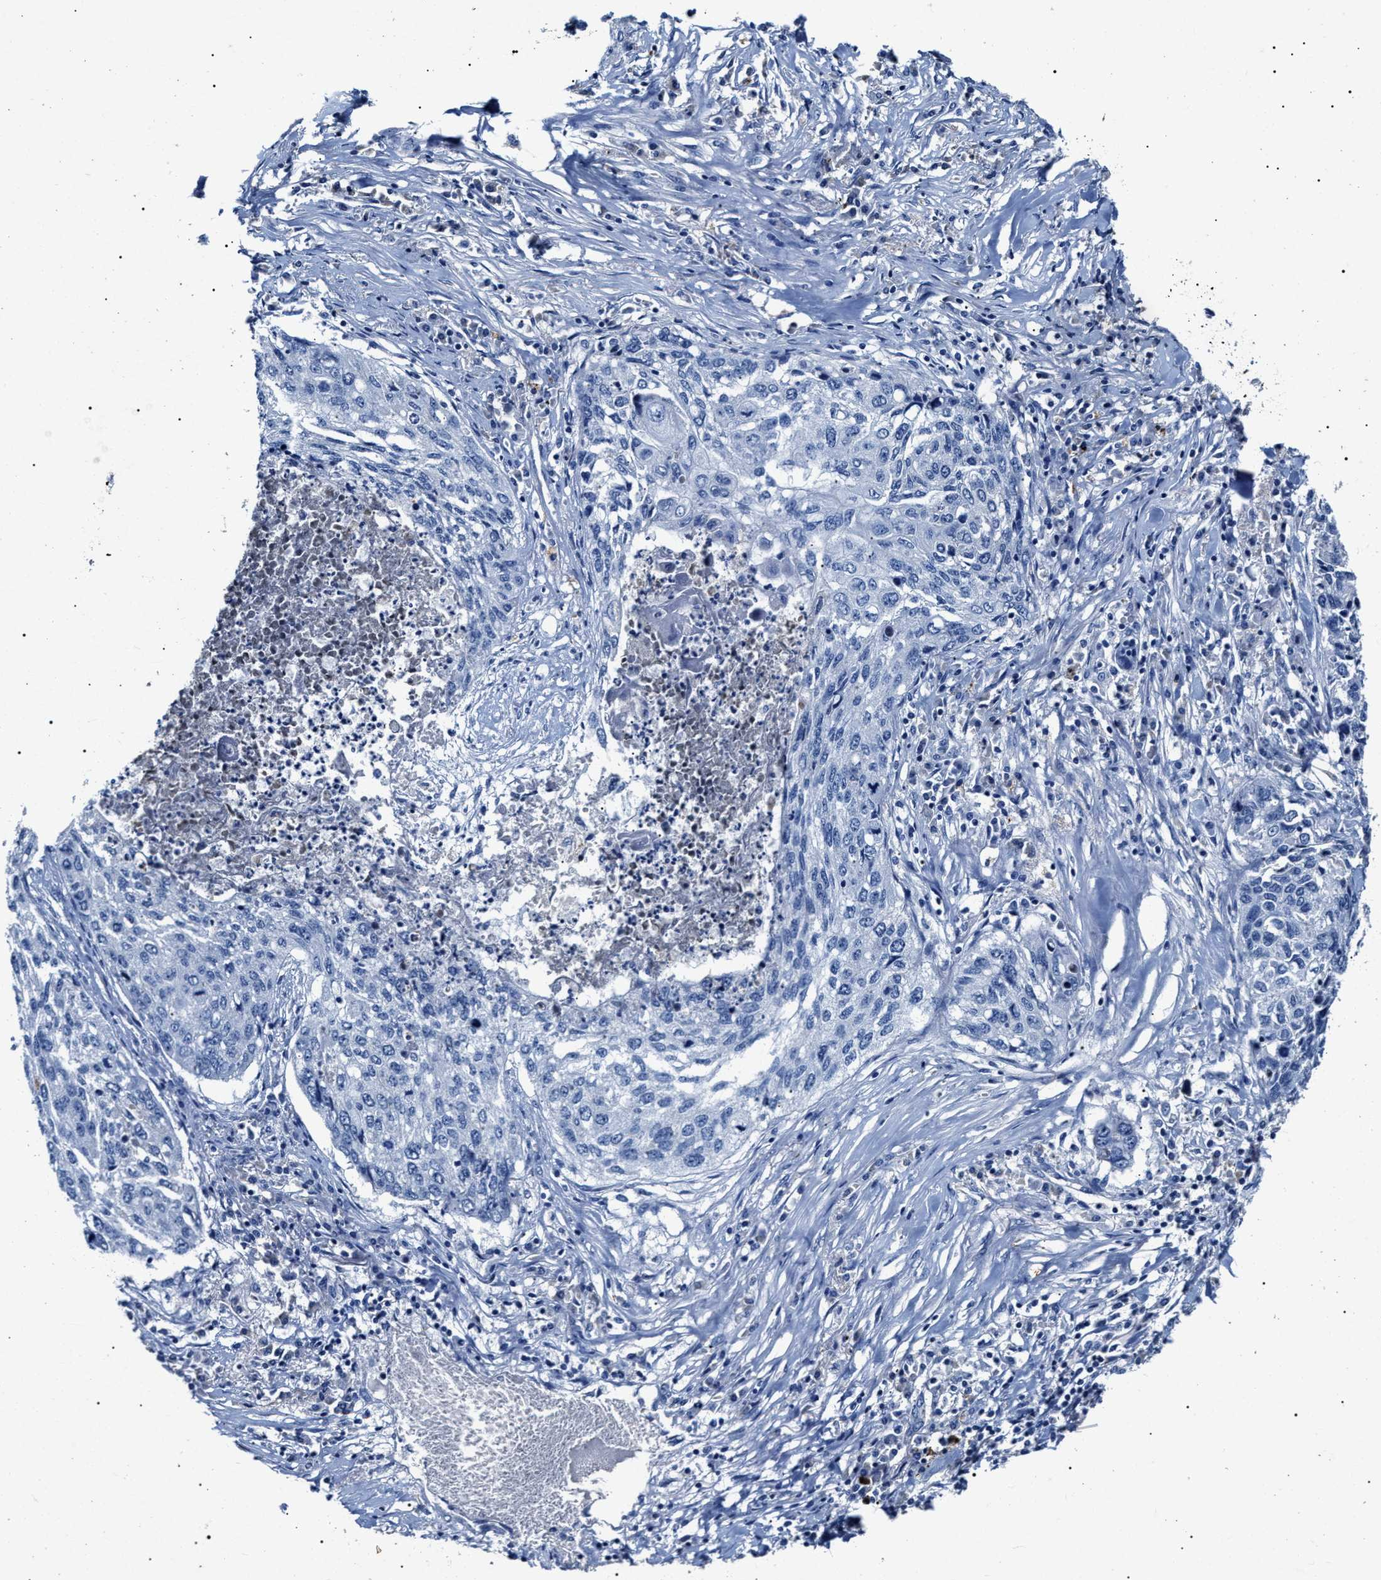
{"staining": {"intensity": "negative", "quantity": "none", "location": "none"}, "tissue": "lung cancer", "cell_type": "Tumor cells", "image_type": "cancer", "snomed": [{"axis": "morphology", "description": "Squamous cell carcinoma, NOS"}, {"axis": "topography", "description": "Lung"}], "caption": "A histopathology image of lung squamous cell carcinoma stained for a protein shows no brown staining in tumor cells.", "gene": "LRRC8E", "patient": {"sex": "female", "age": 63}}